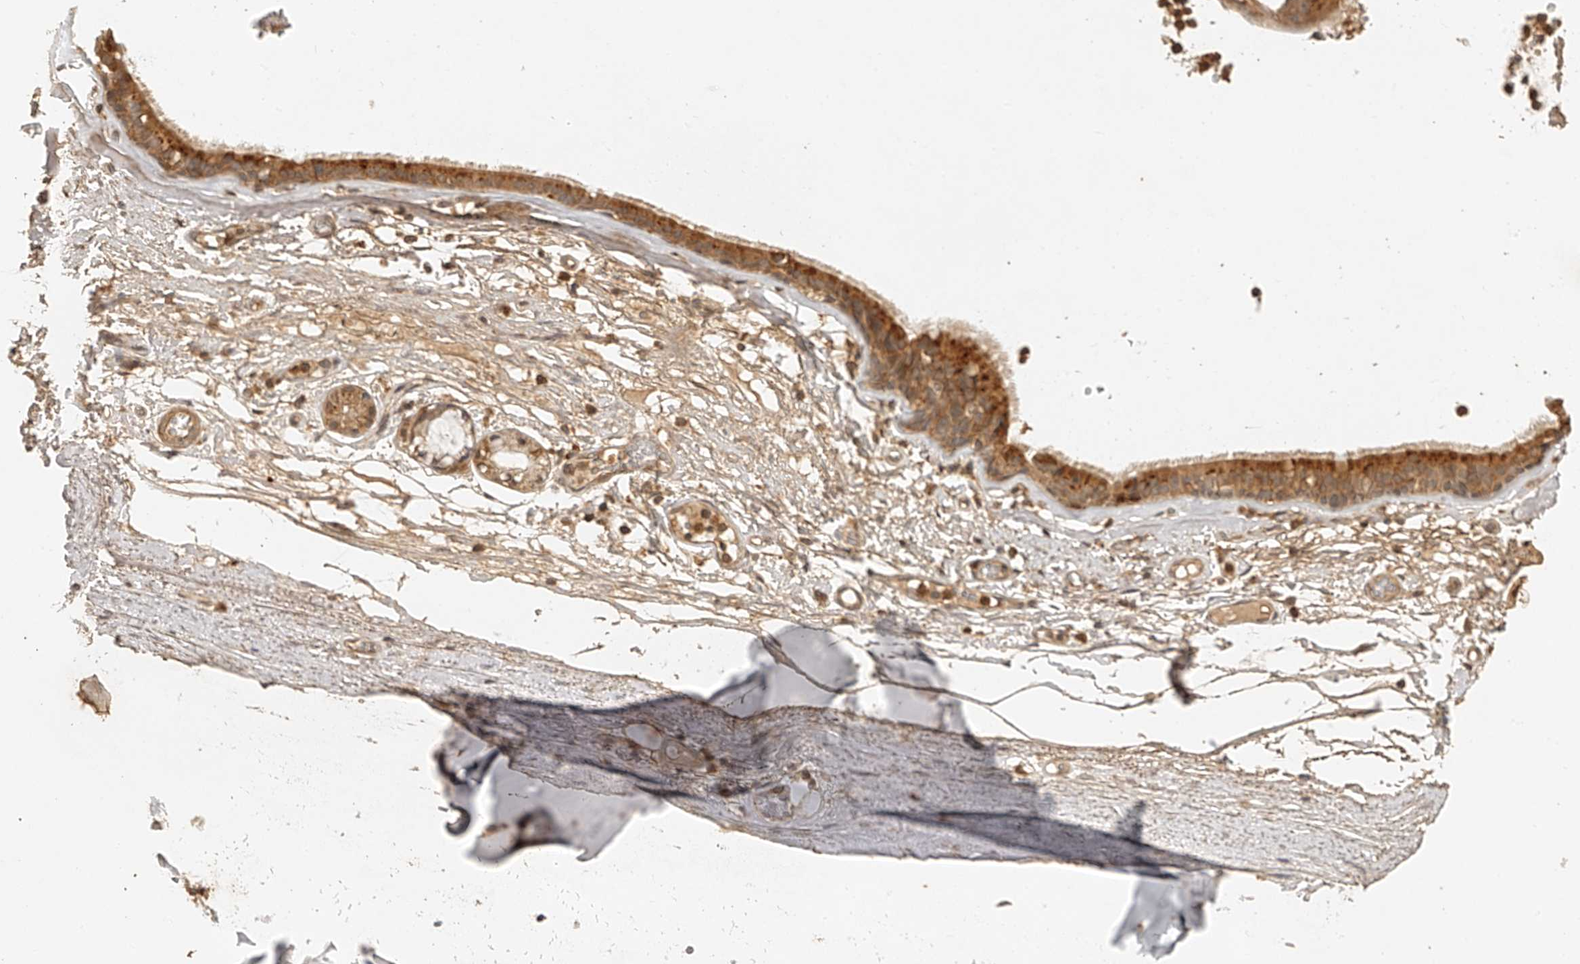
{"staining": {"intensity": "moderate", "quantity": ">75%", "location": "cytoplasmic/membranous"}, "tissue": "adipose tissue", "cell_type": "Adipocytes", "image_type": "normal", "snomed": [{"axis": "morphology", "description": "Normal tissue, NOS"}, {"axis": "topography", "description": "Cartilage tissue"}], "caption": "High-magnification brightfield microscopy of normal adipose tissue stained with DAB (3,3'-diaminobenzidine) (brown) and counterstained with hematoxylin (blue). adipocytes exhibit moderate cytoplasmic/membranous positivity is seen in approximately>75% of cells.", "gene": "BCL2L11", "patient": {"sex": "female", "age": 63}}